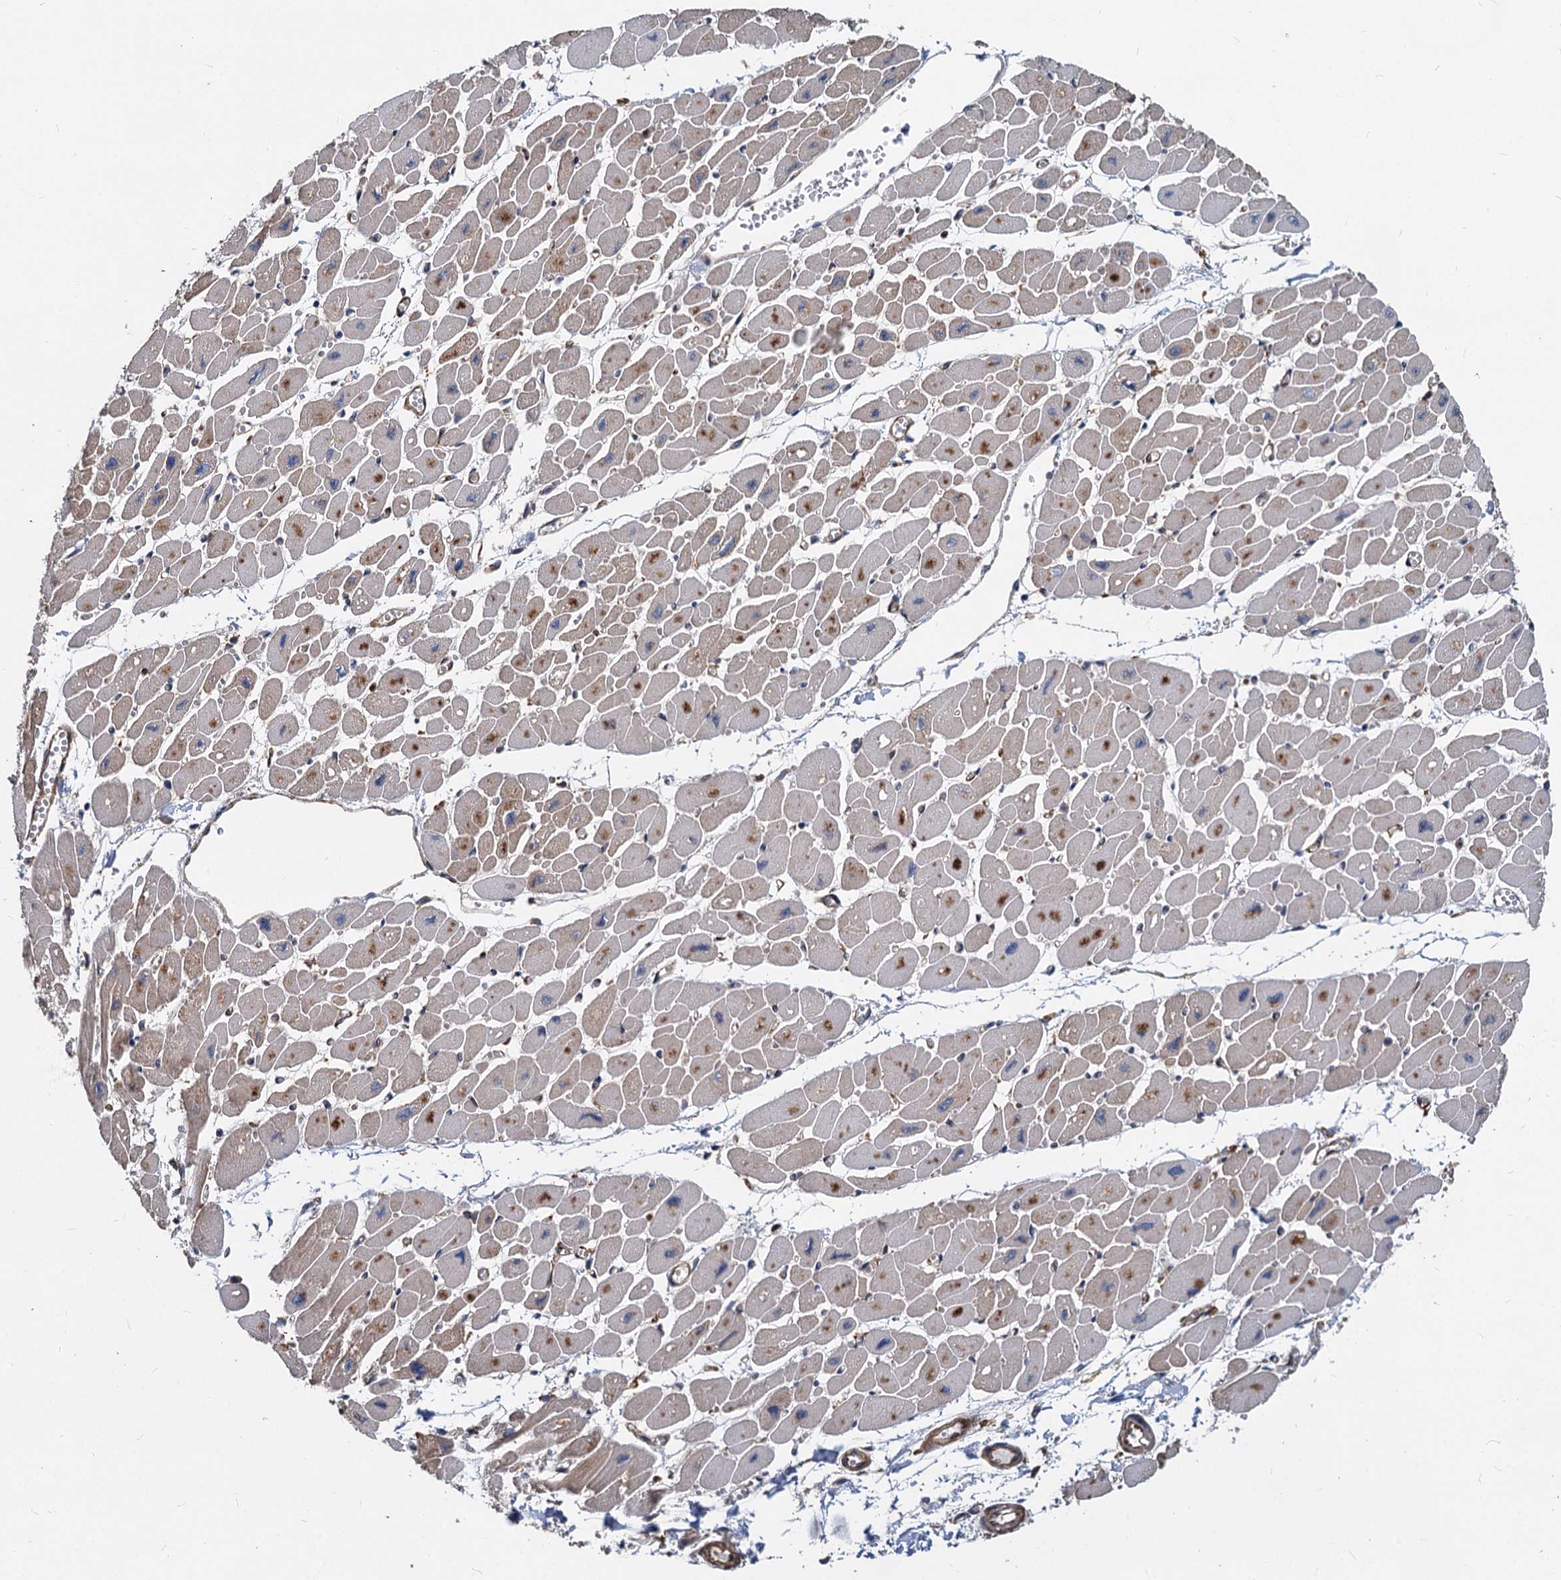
{"staining": {"intensity": "moderate", "quantity": "25%-75%", "location": "cytoplasmic/membranous"}, "tissue": "heart muscle", "cell_type": "Cardiomyocytes", "image_type": "normal", "snomed": [{"axis": "morphology", "description": "Normal tissue, NOS"}, {"axis": "topography", "description": "Heart"}], "caption": "High-power microscopy captured an immunohistochemistry (IHC) histopathology image of benign heart muscle, revealing moderate cytoplasmic/membranous expression in approximately 25%-75% of cardiomyocytes.", "gene": "STIM1", "patient": {"sex": "female", "age": 54}}